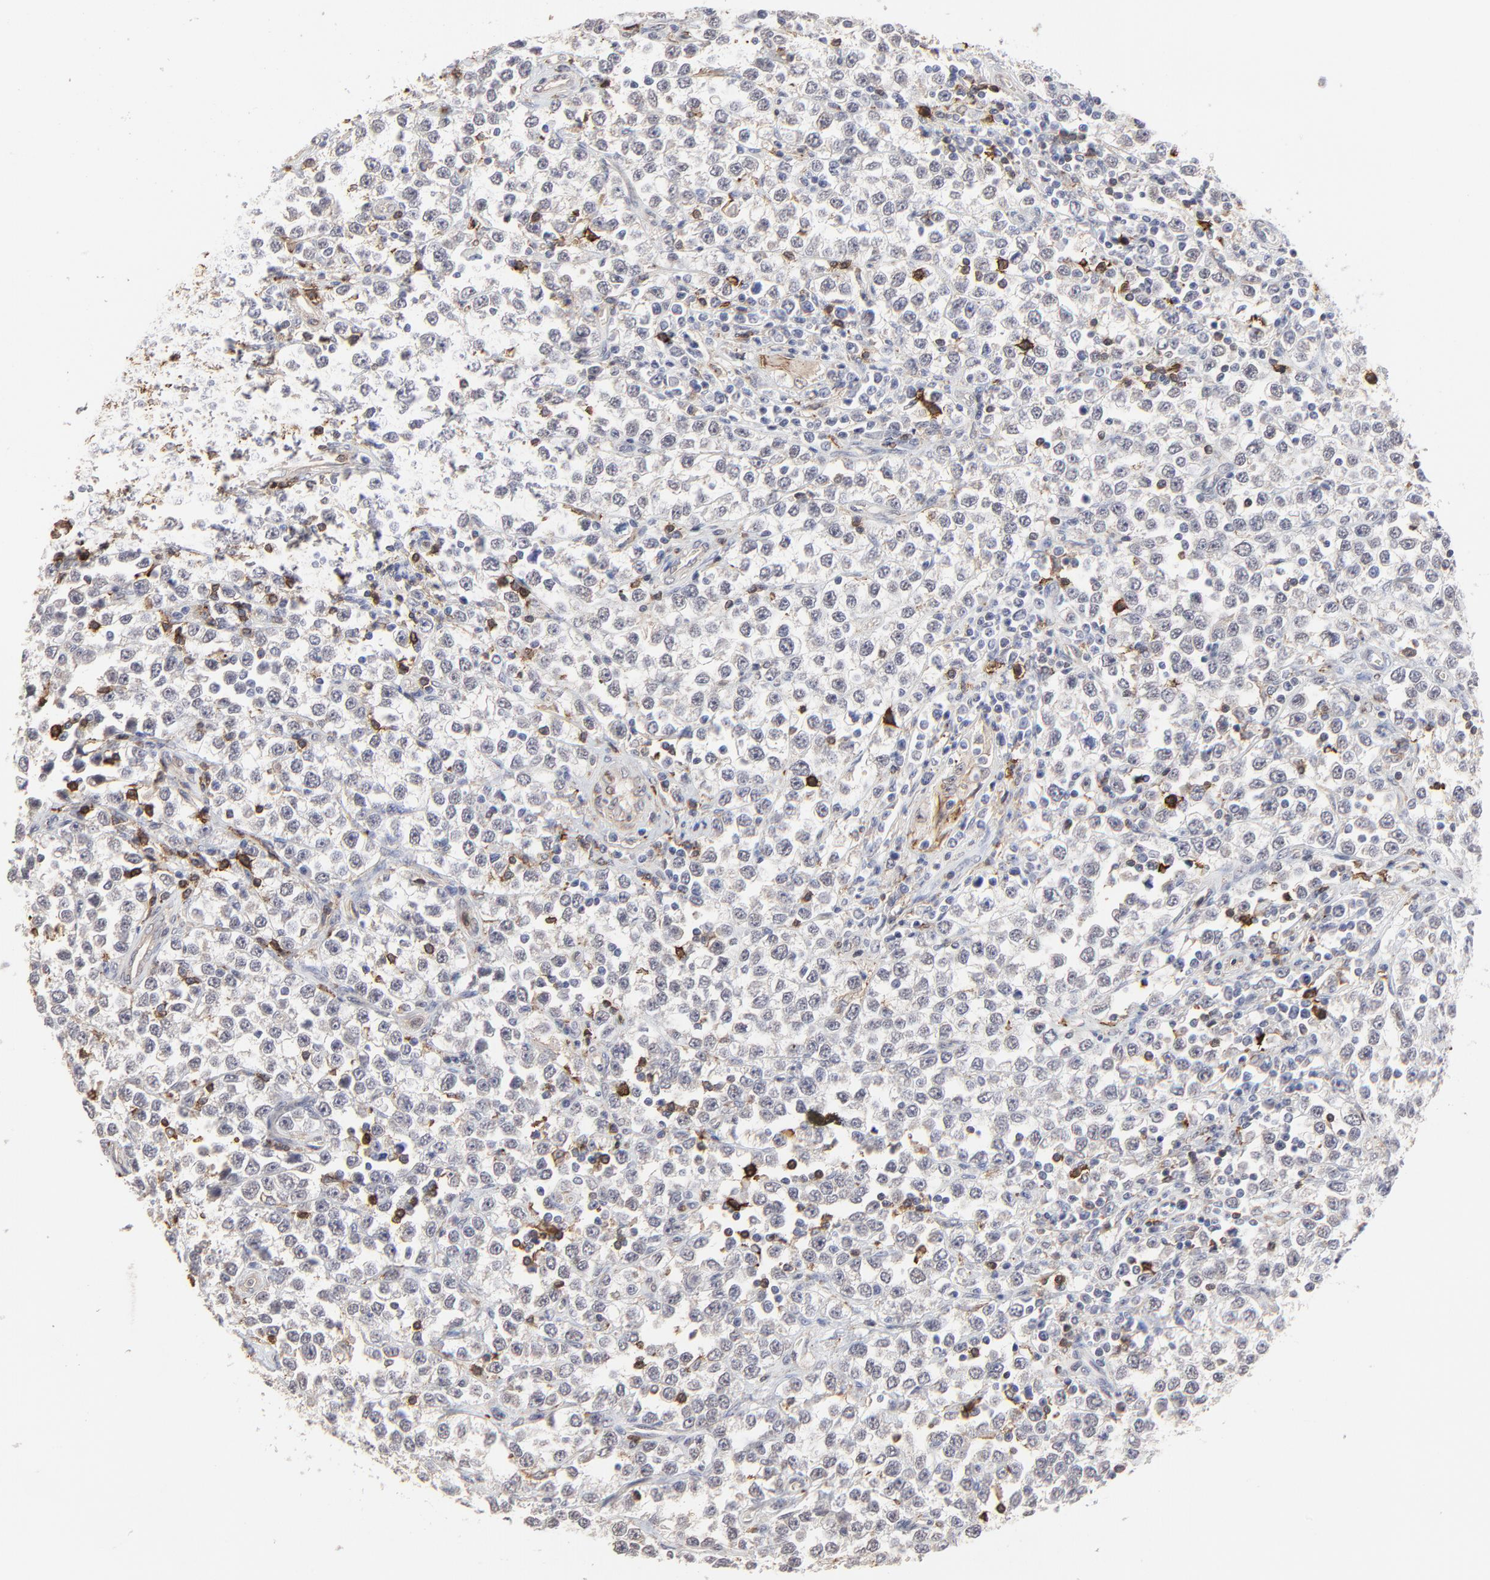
{"staining": {"intensity": "negative", "quantity": "none", "location": "none"}, "tissue": "testis cancer", "cell_type": "Tumor cells", "image_type": "cancer", "snomed": [{"axis": "morphology", "description": "Seminoma, NOS"}, {"axis": "topography", "description": "Testis"}], "caption": "Histopathology image shows no protein staining in tumor cells of testis cancer tissue.", "gene": "SLC6A14", "patient": {"sex": "male", "age": 25}}